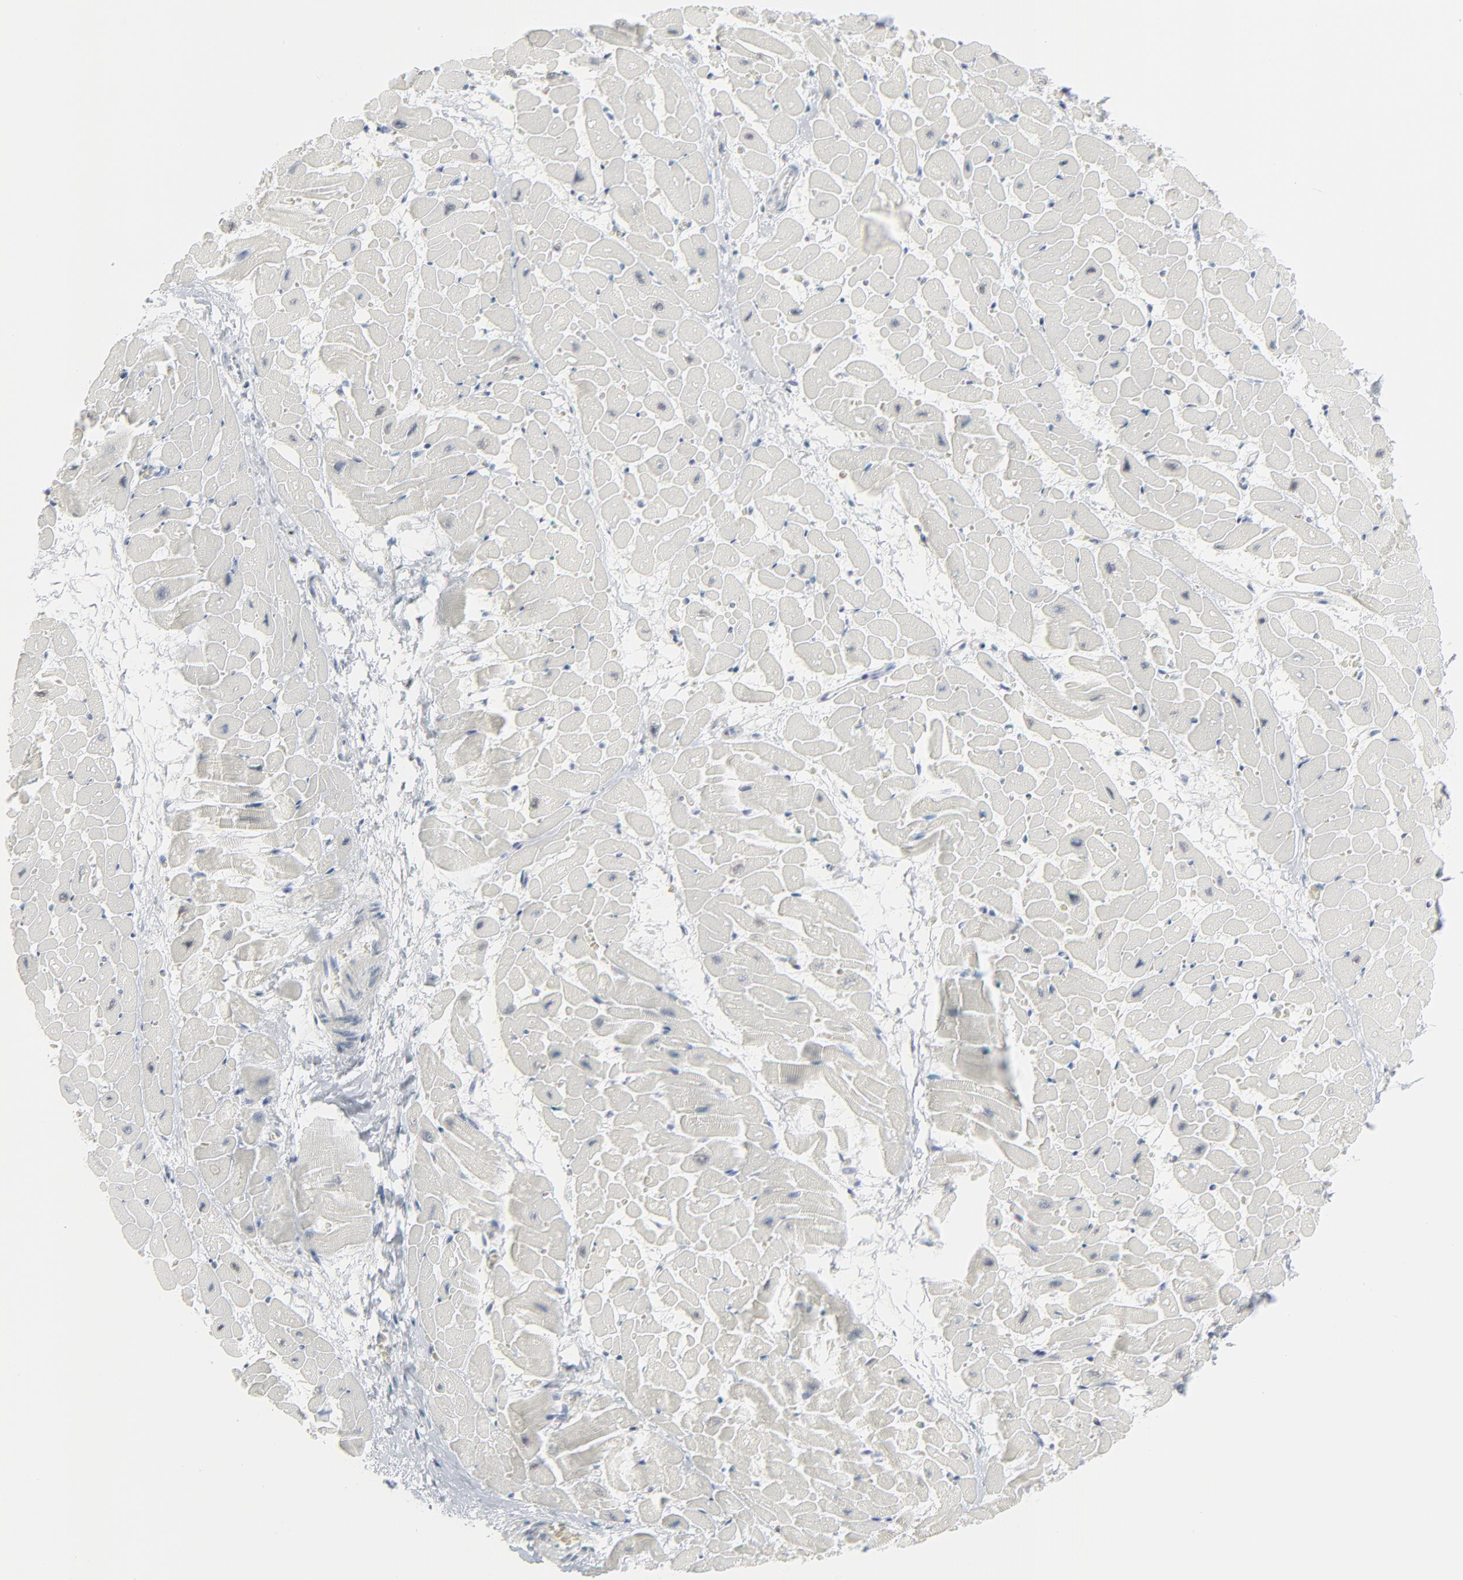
{"staining": {"intensity": "moderate", "quantity": "25%-75%", "location": "nuclear"}, "tissue": "heart muscle", "cell_type": "Cardiomyocytes", "image_type": "normal", "snomed": [{"axis": "morphology", "description": "Normal tissue, NOS"}, {"axis": "topography", "description": "Heart"}], "caption": "A brown stain labels moderate nuclear staining of a protein in cardiomyocytes of benign human heart muscle. (Brightfield microscopy of DAB IHC at high magnification).", "gene": "MITF", "patient": {"sex": "female", "age": 19}}